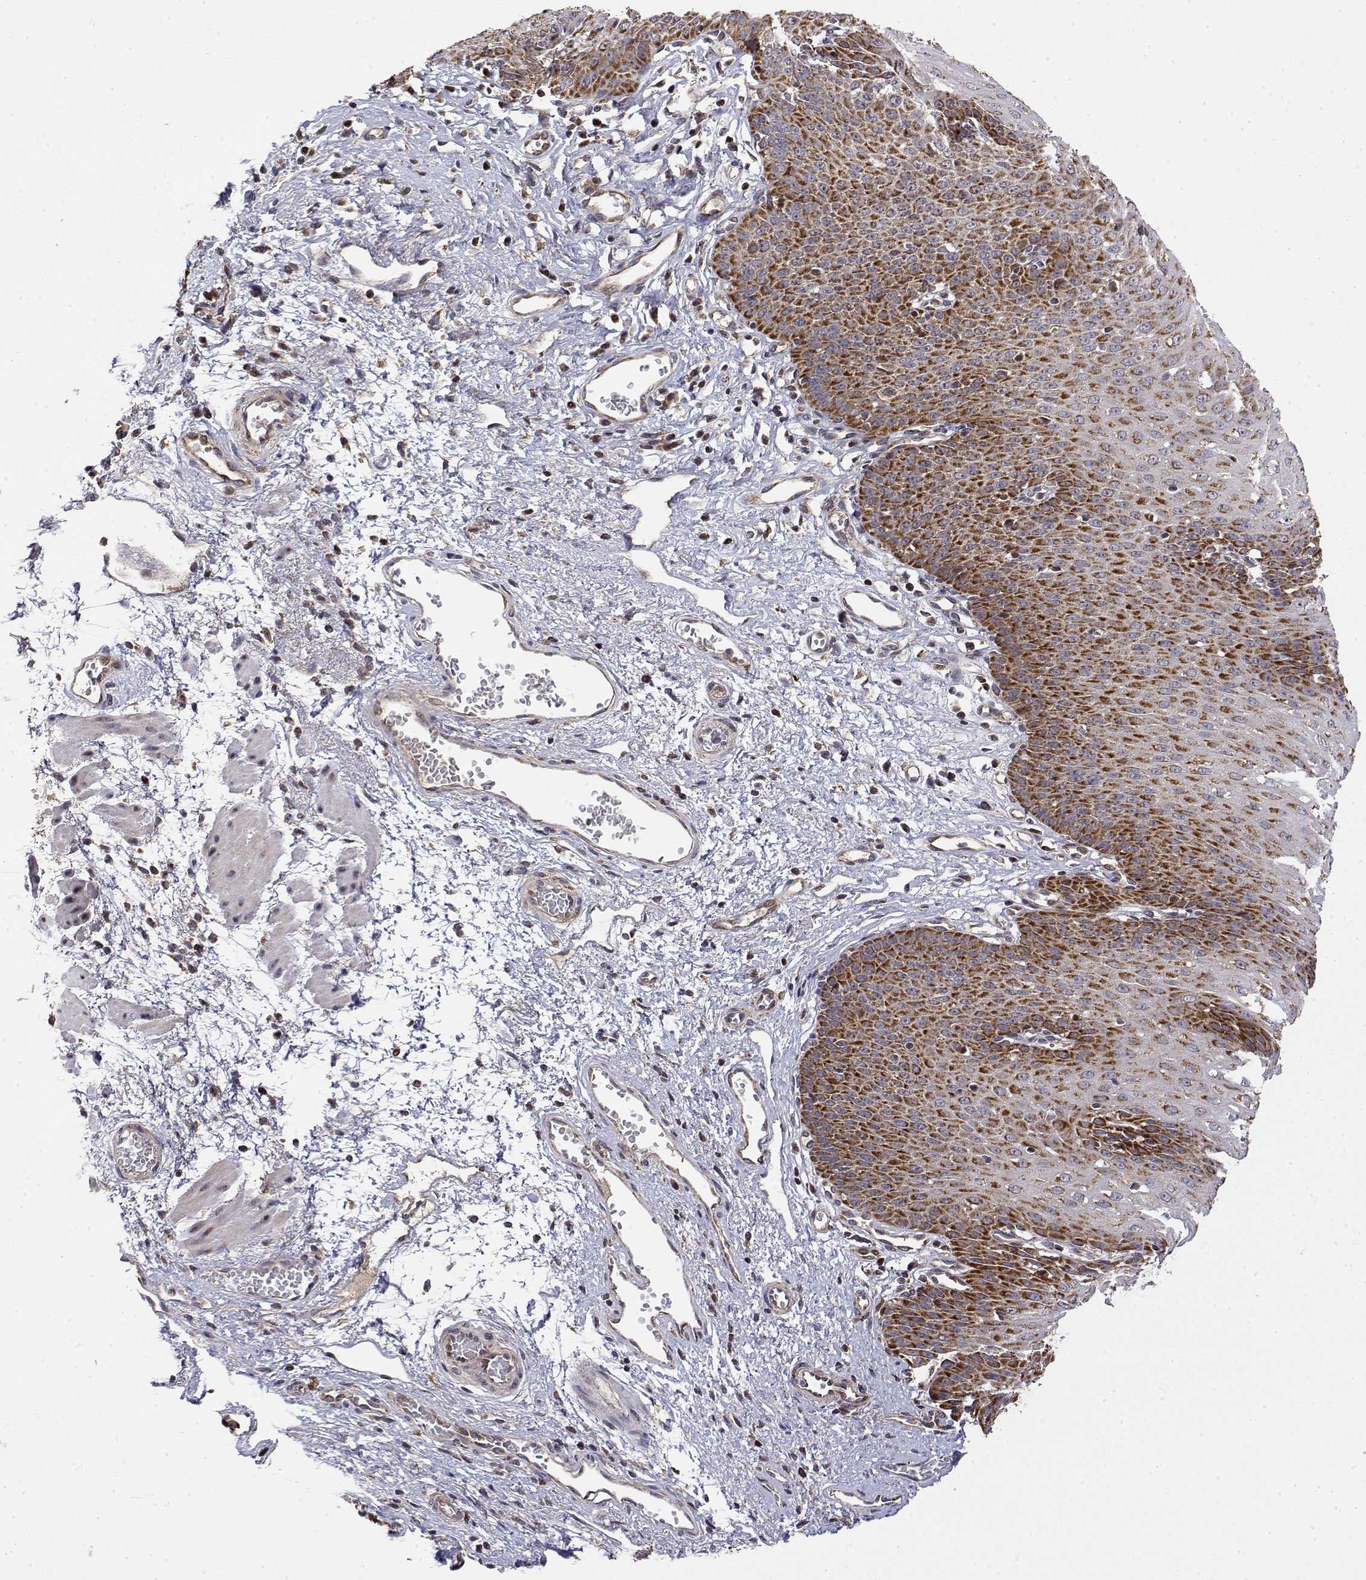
{"staining": {"intensity": "strong", "quantity": ">75%", "location": "cytoplasmic/membranous"}, "tissue": "esophagus", "cell_type": "Squamous epithelial cells", "image_type": "normal", "snomed": [{"axis": "morphology", "description": "Normal tissue, NOS"}, {"axis": "topography", "description": "Esophagus"}], "caption": "Immunohistochemical staining of benign human esophagus reveals strong cytoplasmic/membranous protein positivity in about >75% of squamous epithelial cells.", "gene": "GADD45GIP1", "patient": {"sex": "male", "age": 71}}